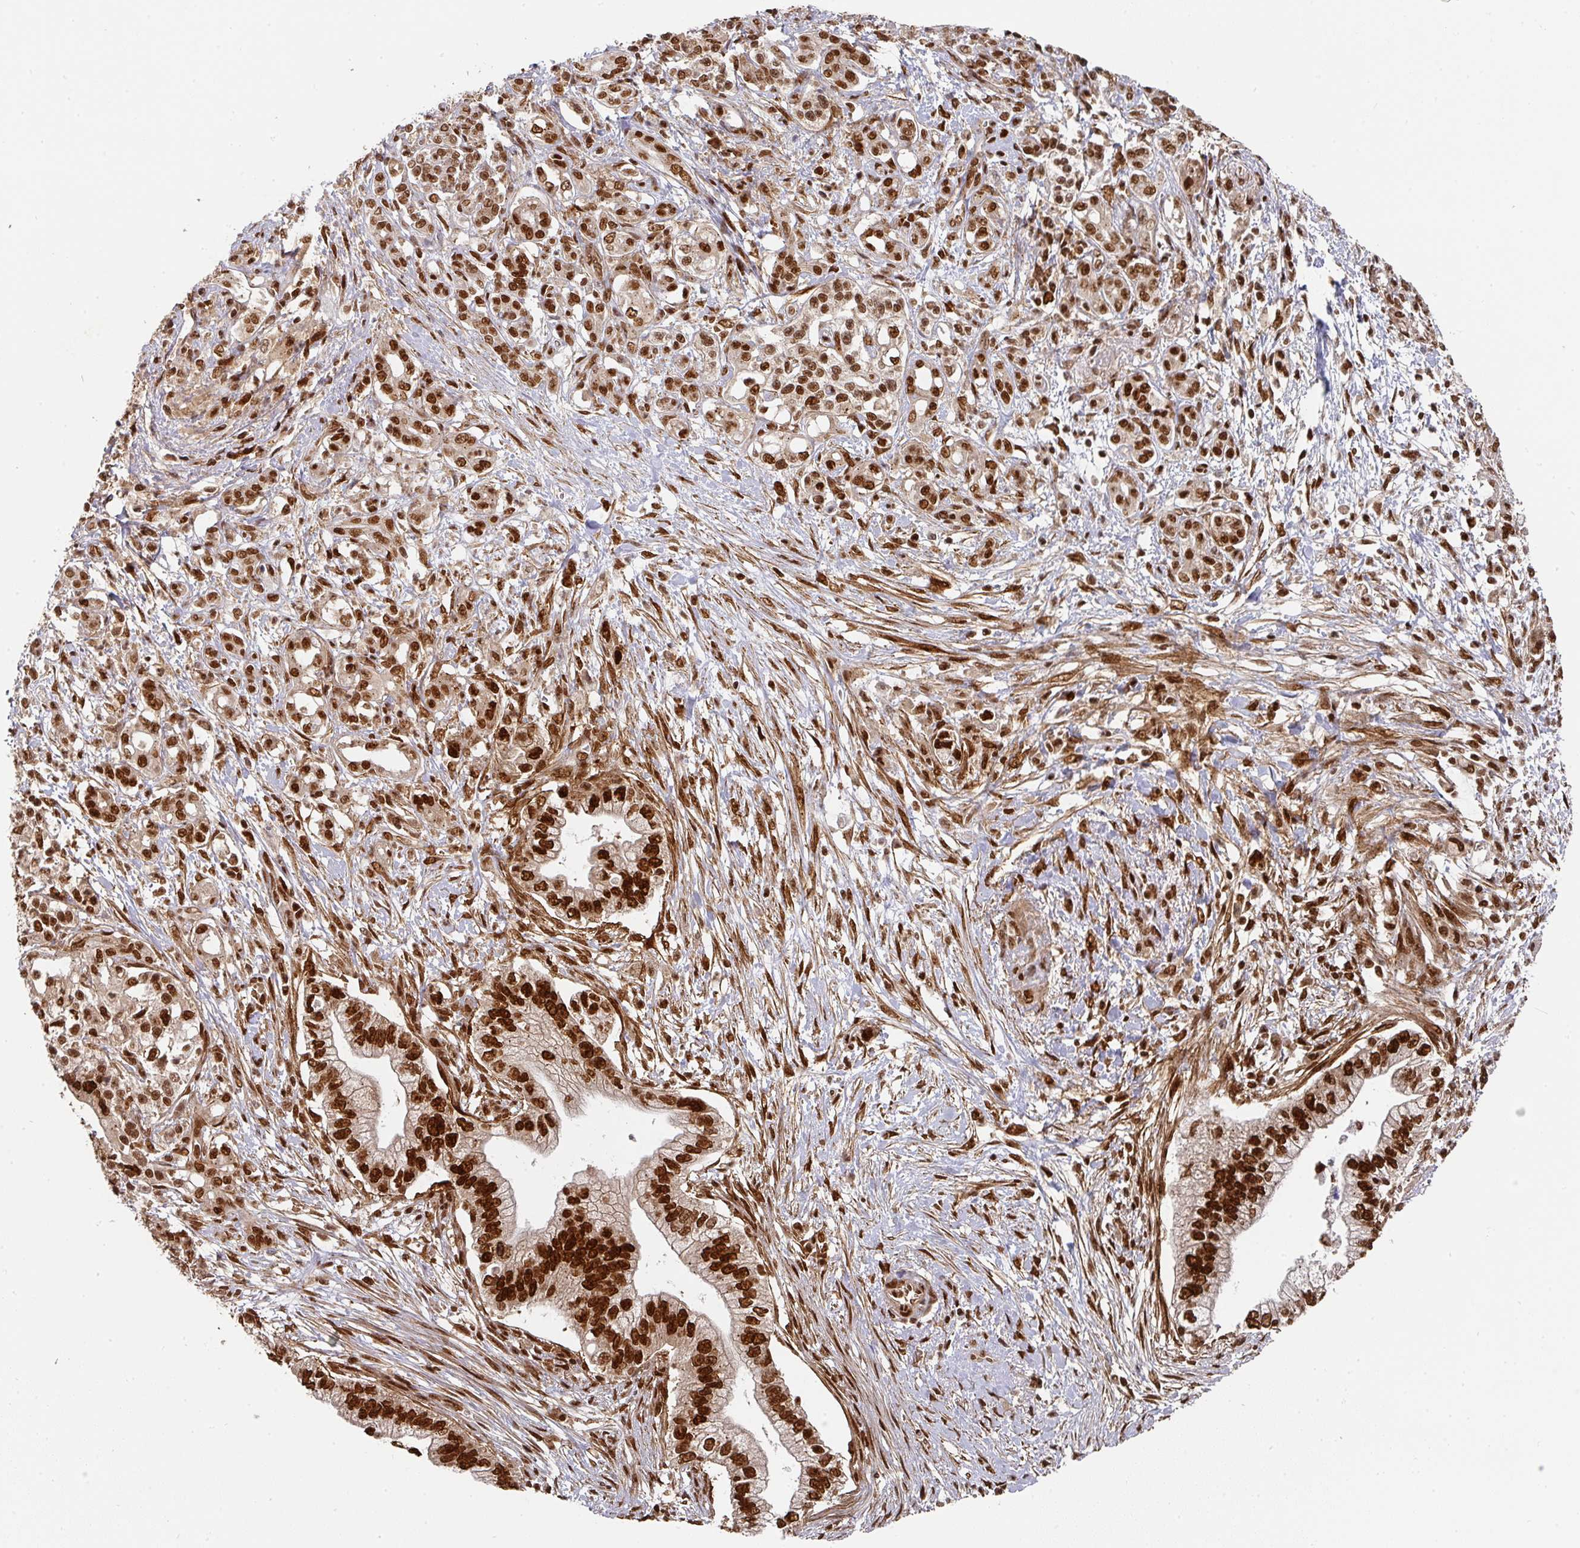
{"staining": {"intensity": "strong", "quantity": ">75%", "location": "nuclear"}, "tissue": "pancreatic cancer", "cell_type": "Tumor cells", "image_type": "cancer", "snomed": [{"axis": "morphology", "description": "Adenocarcinoma, NOS"}, {"axis": "topography", "description": "Pancreas"}], "caption": "Strong nuclear expression for a protein is identified in about >75% of tumor cells of pancreatic cancer (adenocarcinoma) using immunohistochemistry (IHC).", "gene": "DIDO1", "patient": {"sex": "male", "age": 70}}